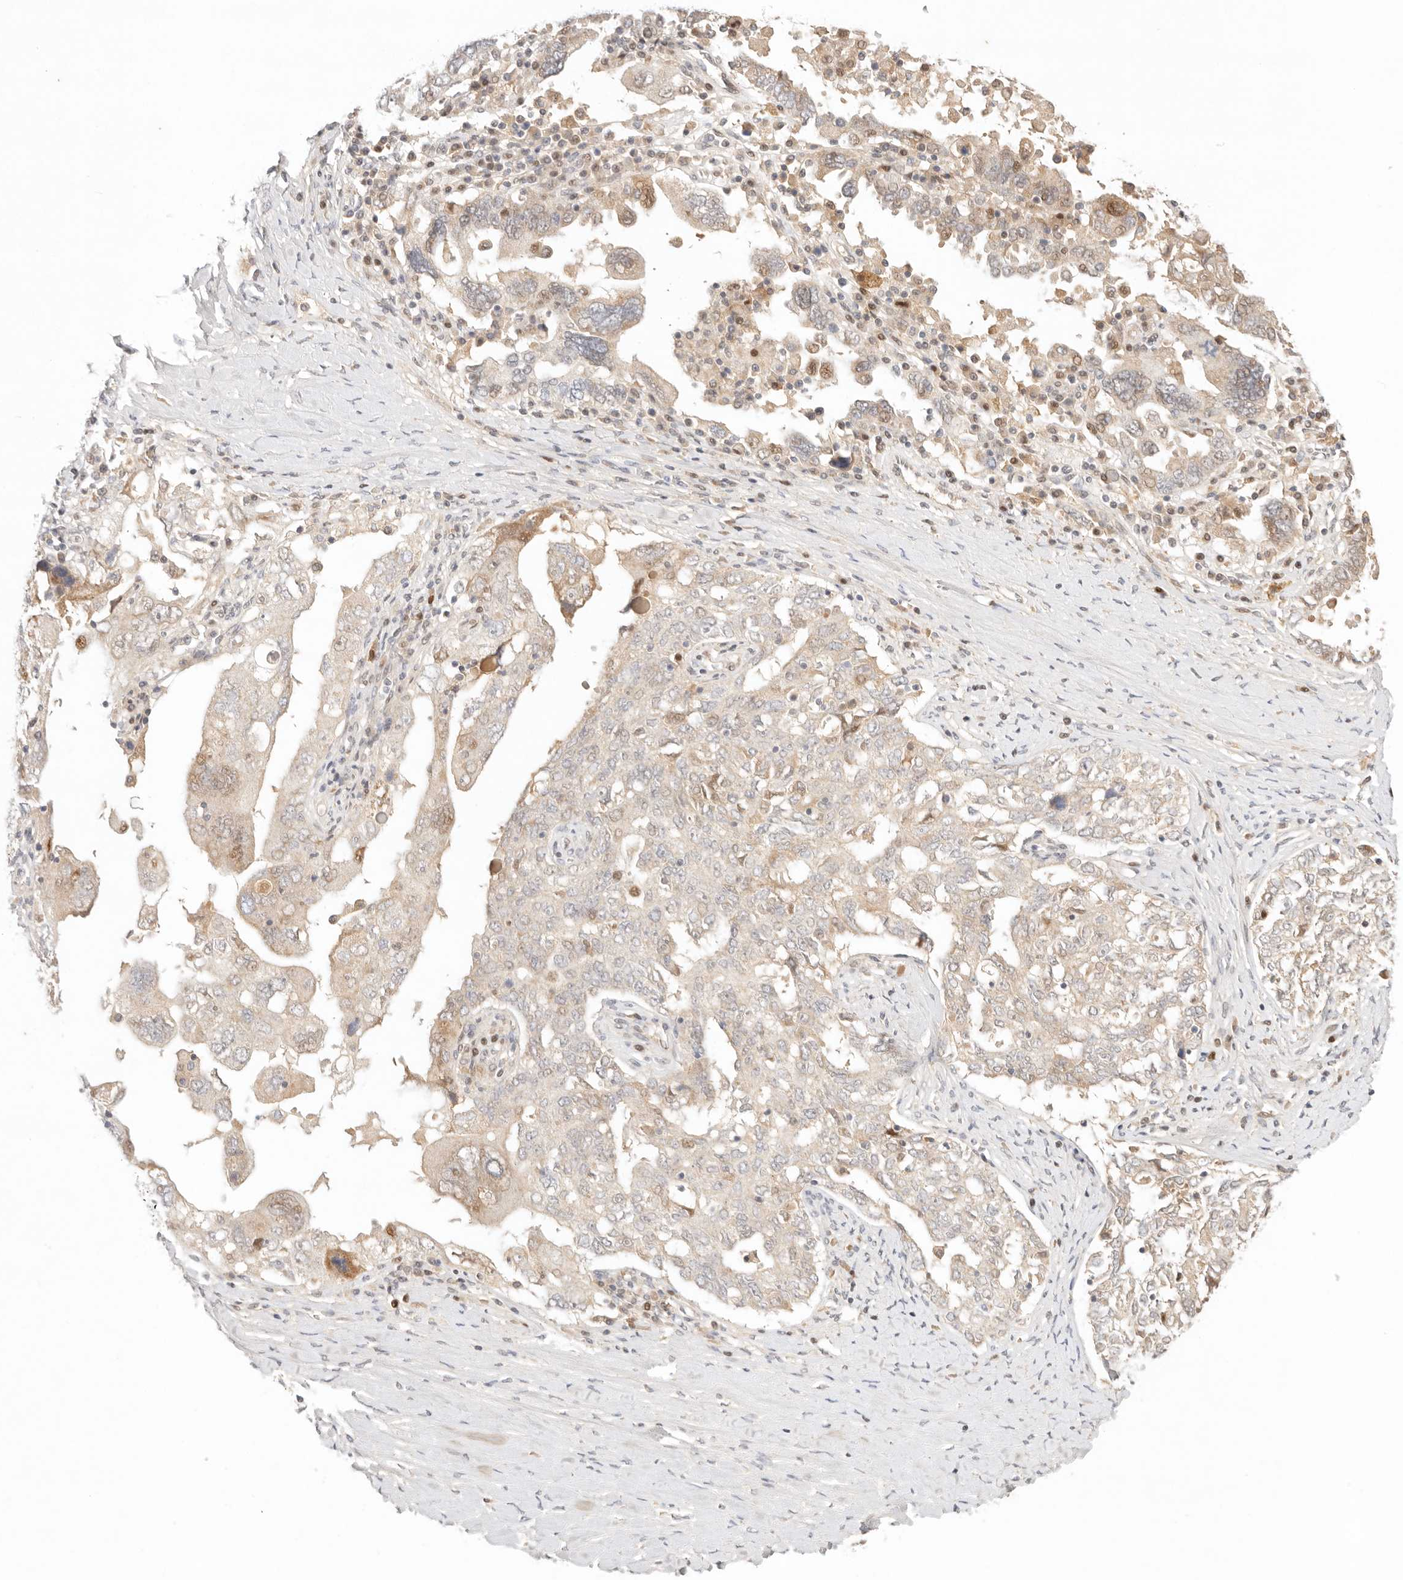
{"staining": {"intensity": "weak", "quantity": "25%-75%", "location": "cytoplasmic/membranous,nuclear"}, "tissue": "ovarian cancer", "cell_type": "Tumor cells", "image_type": "cancer", "snomed": [{"axis": "morphology", "description": "Carcinoma, endometroid"}, {"axis": "topography", "description": "Ovary"}], "caption": "DAB (3,3'-diaminobenzidine) immunohistochemical staining of human ovarian cancer demonstrates weak cytoplasmic/membranous and nuclear protein expression in approximately 25%-75% of tumor cells.", "gene": "PHLDA3", "patient": {"sex": "female", "age": 62}}